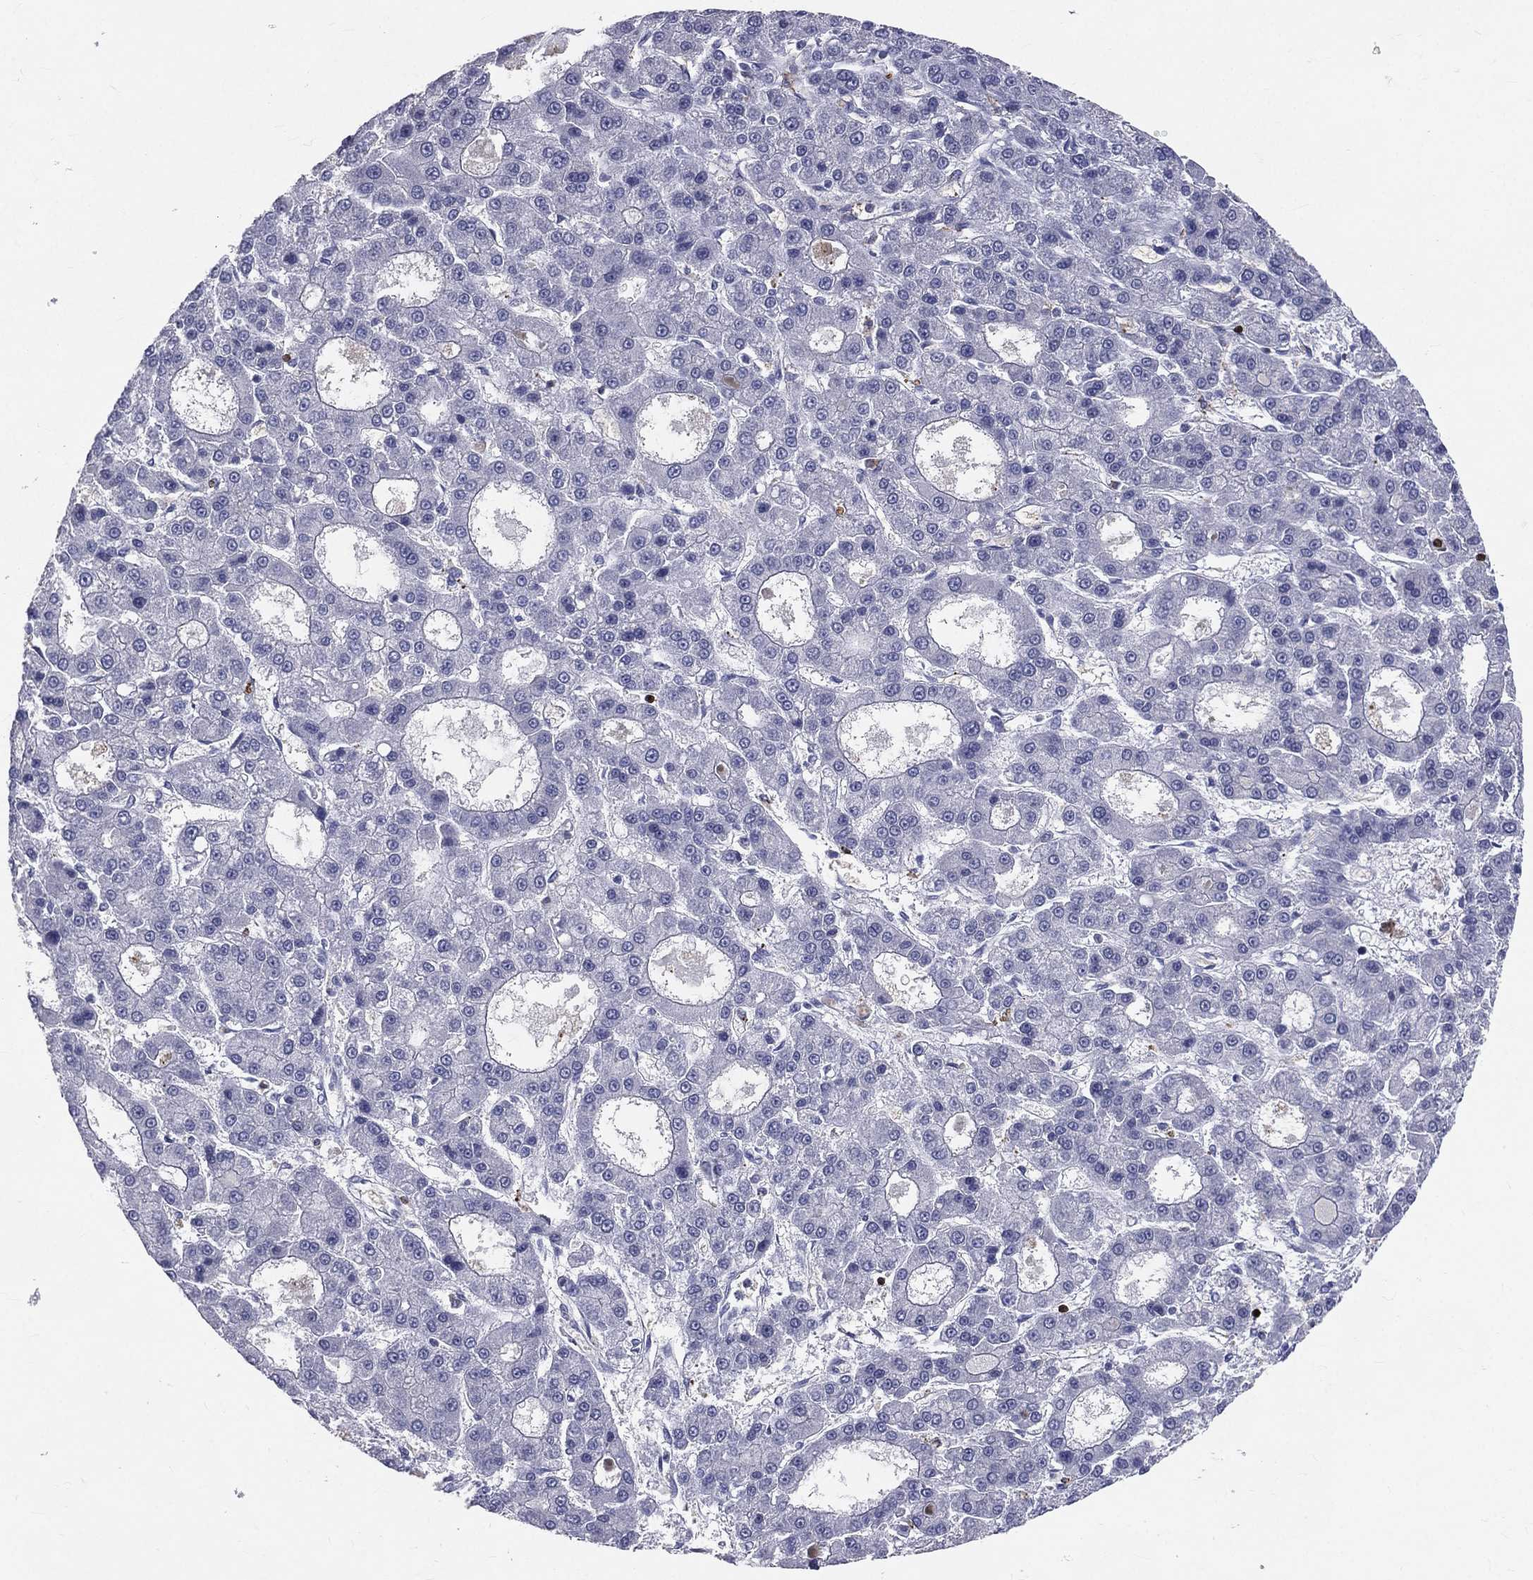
{"staining": {"intensity": "negative", "quantity": "none", "location": "none"}, "tissue": "liver cancer", "cell_type": "Tumor cells", "image_type": "cancer", "snomed": [{"axis": "morphology", "description": "Carcinoma, Hepatocellular, NOS"}, {"axis": "topography", "description": "Liver"}], "caption": "Tumor cells are negative for protein expression in human hepatocellular carcinoma (liver).", "gene": "CTSW", "patient": {"sex": "male", "age": 70}}